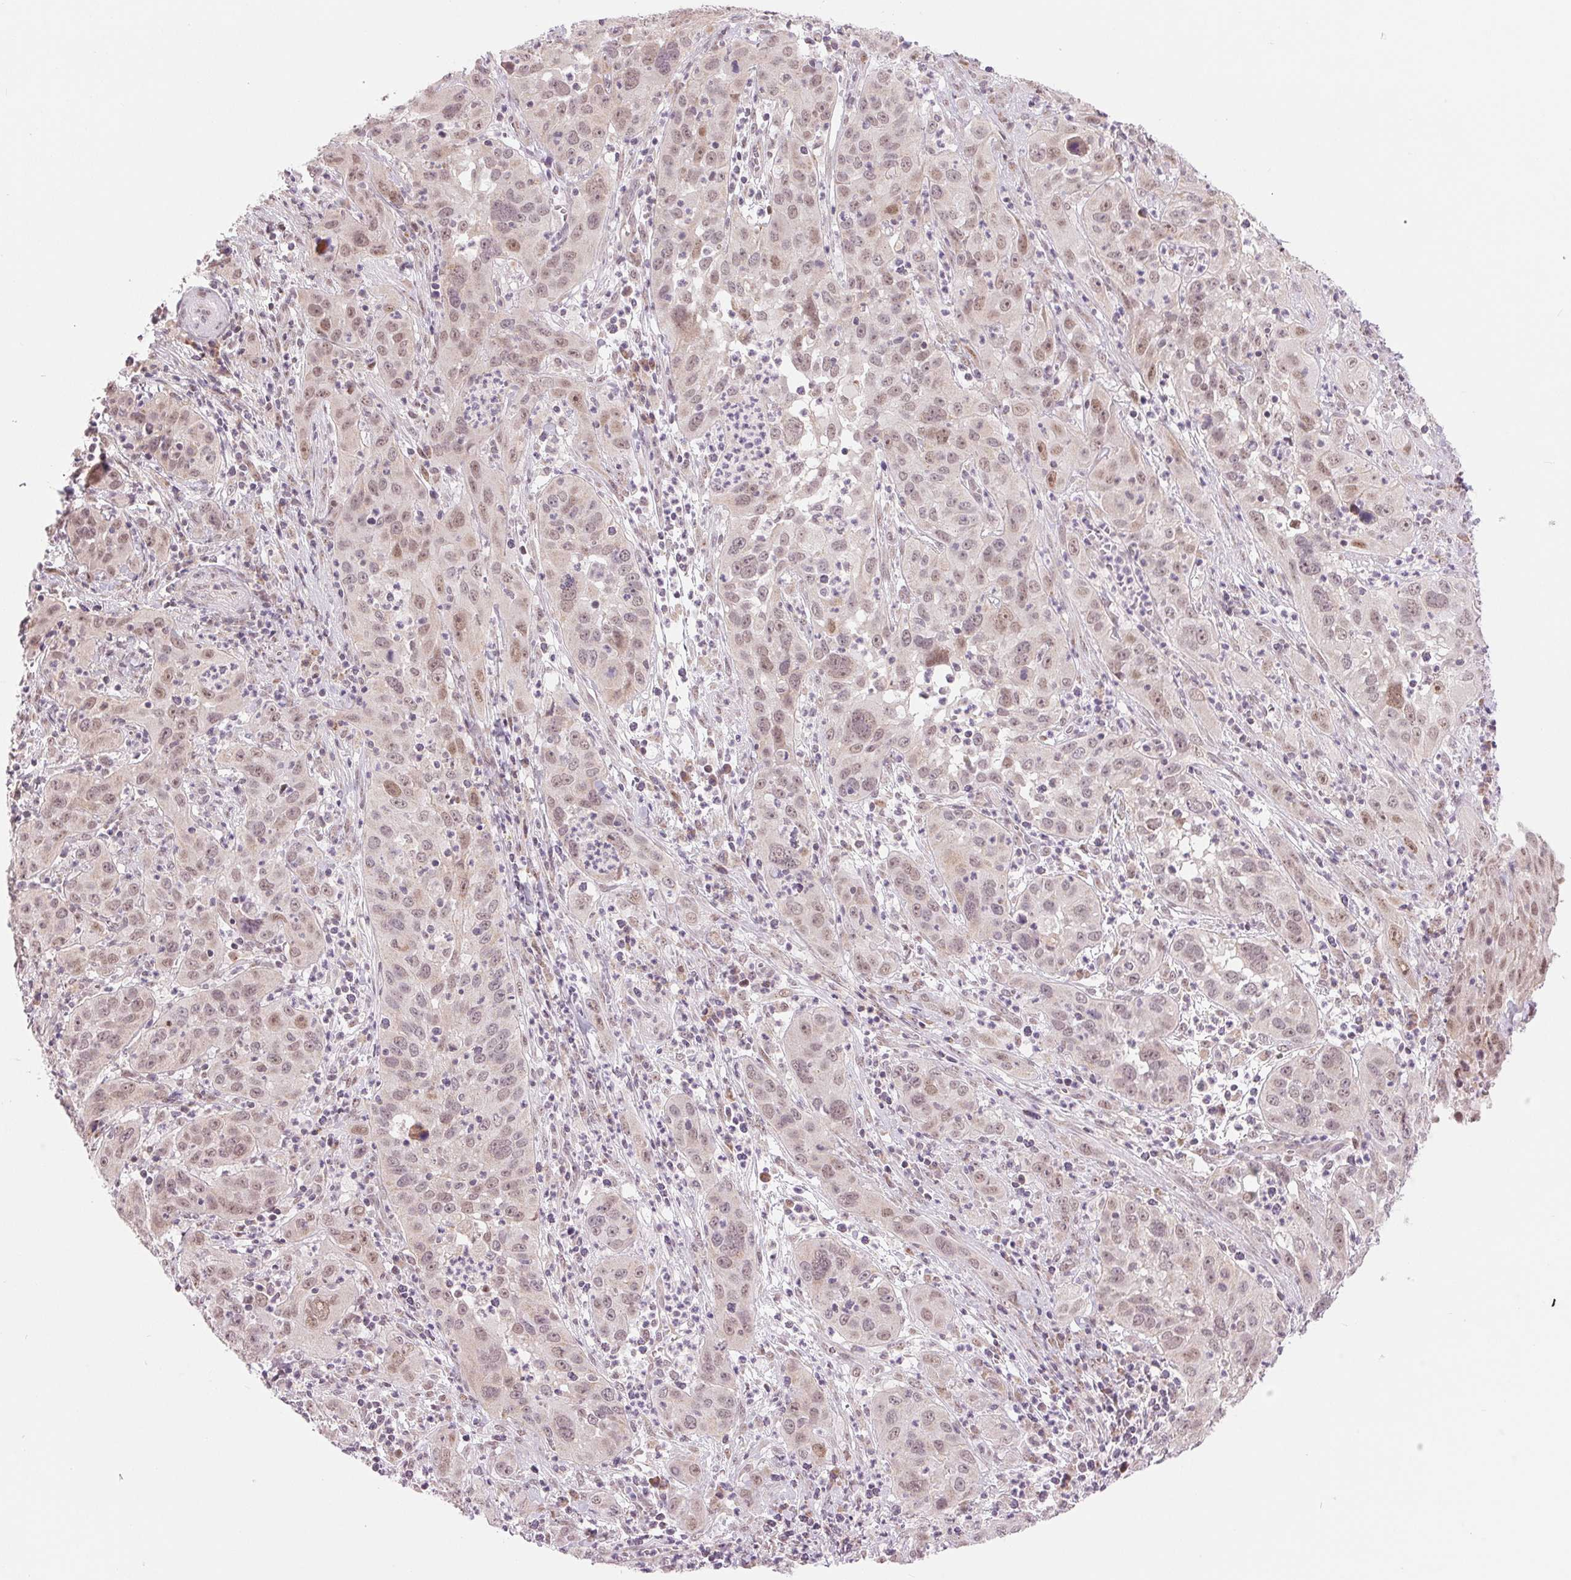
{"staining": {"intensity": "weak", "quantity": "<25%", "location": "nuclear"}, "tissue": "cervical cancer", "cell_type": "Tumor cells", "image_type": "cancer", "snomed": [{"axis": "morphology", "description": "Squamous cell carcinoma, NOS"}, {"axis": "topography", "description": "Cervix"}], "caption": "Tumor cells are negative for brown protein staining in squamous cell carcinoma (cervical). (Brightfield microscopy of DAB (3,3'-diaminobenzidine) immunohistochemistry at high magnification).", "gene": "ARHGAP32", "patient": {"sex": "female", "age": 32}}